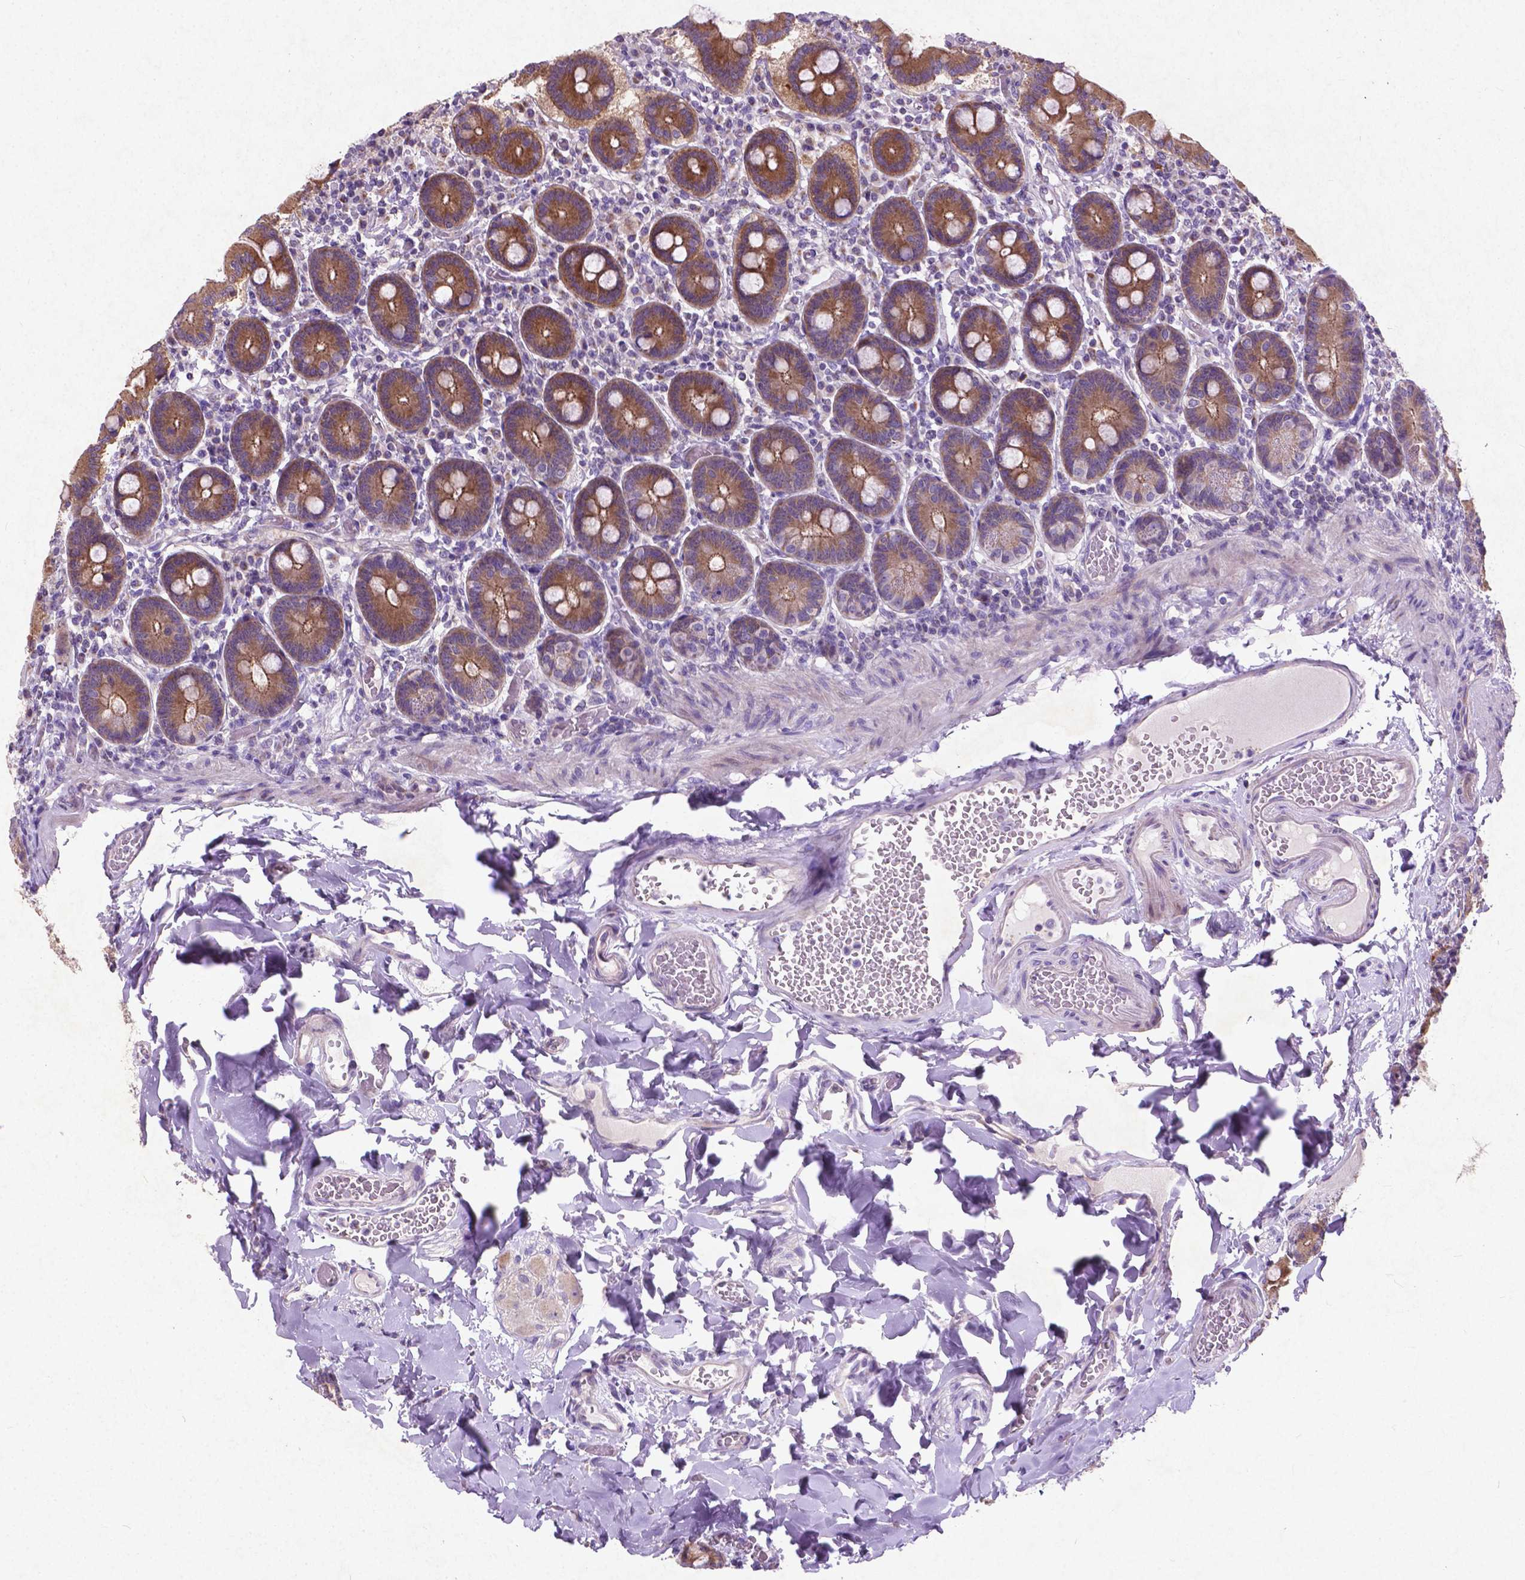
{"staining": {"intensity": "moderate", "quantity": ">75%", "location": "cytoplasmic/membranous"}, "tissue": "duodenum", "cell_type": "Glandular cells", "image_type": "normal", "snomed": [{"axis": "morphology", "description": "Normal tissue, NOS"}, {"axis": "topography", "description": "Duodenum"}], "caption": "A high-resolution image shows immunohistochemistry (IHC) staining of unremarkable duodenum, which displays moderate cytoplasmic/membranous staining in approximately >75% of glandular cells.", "gene": "ATG4D", "patient": {"sex": "female", "age": 62}}